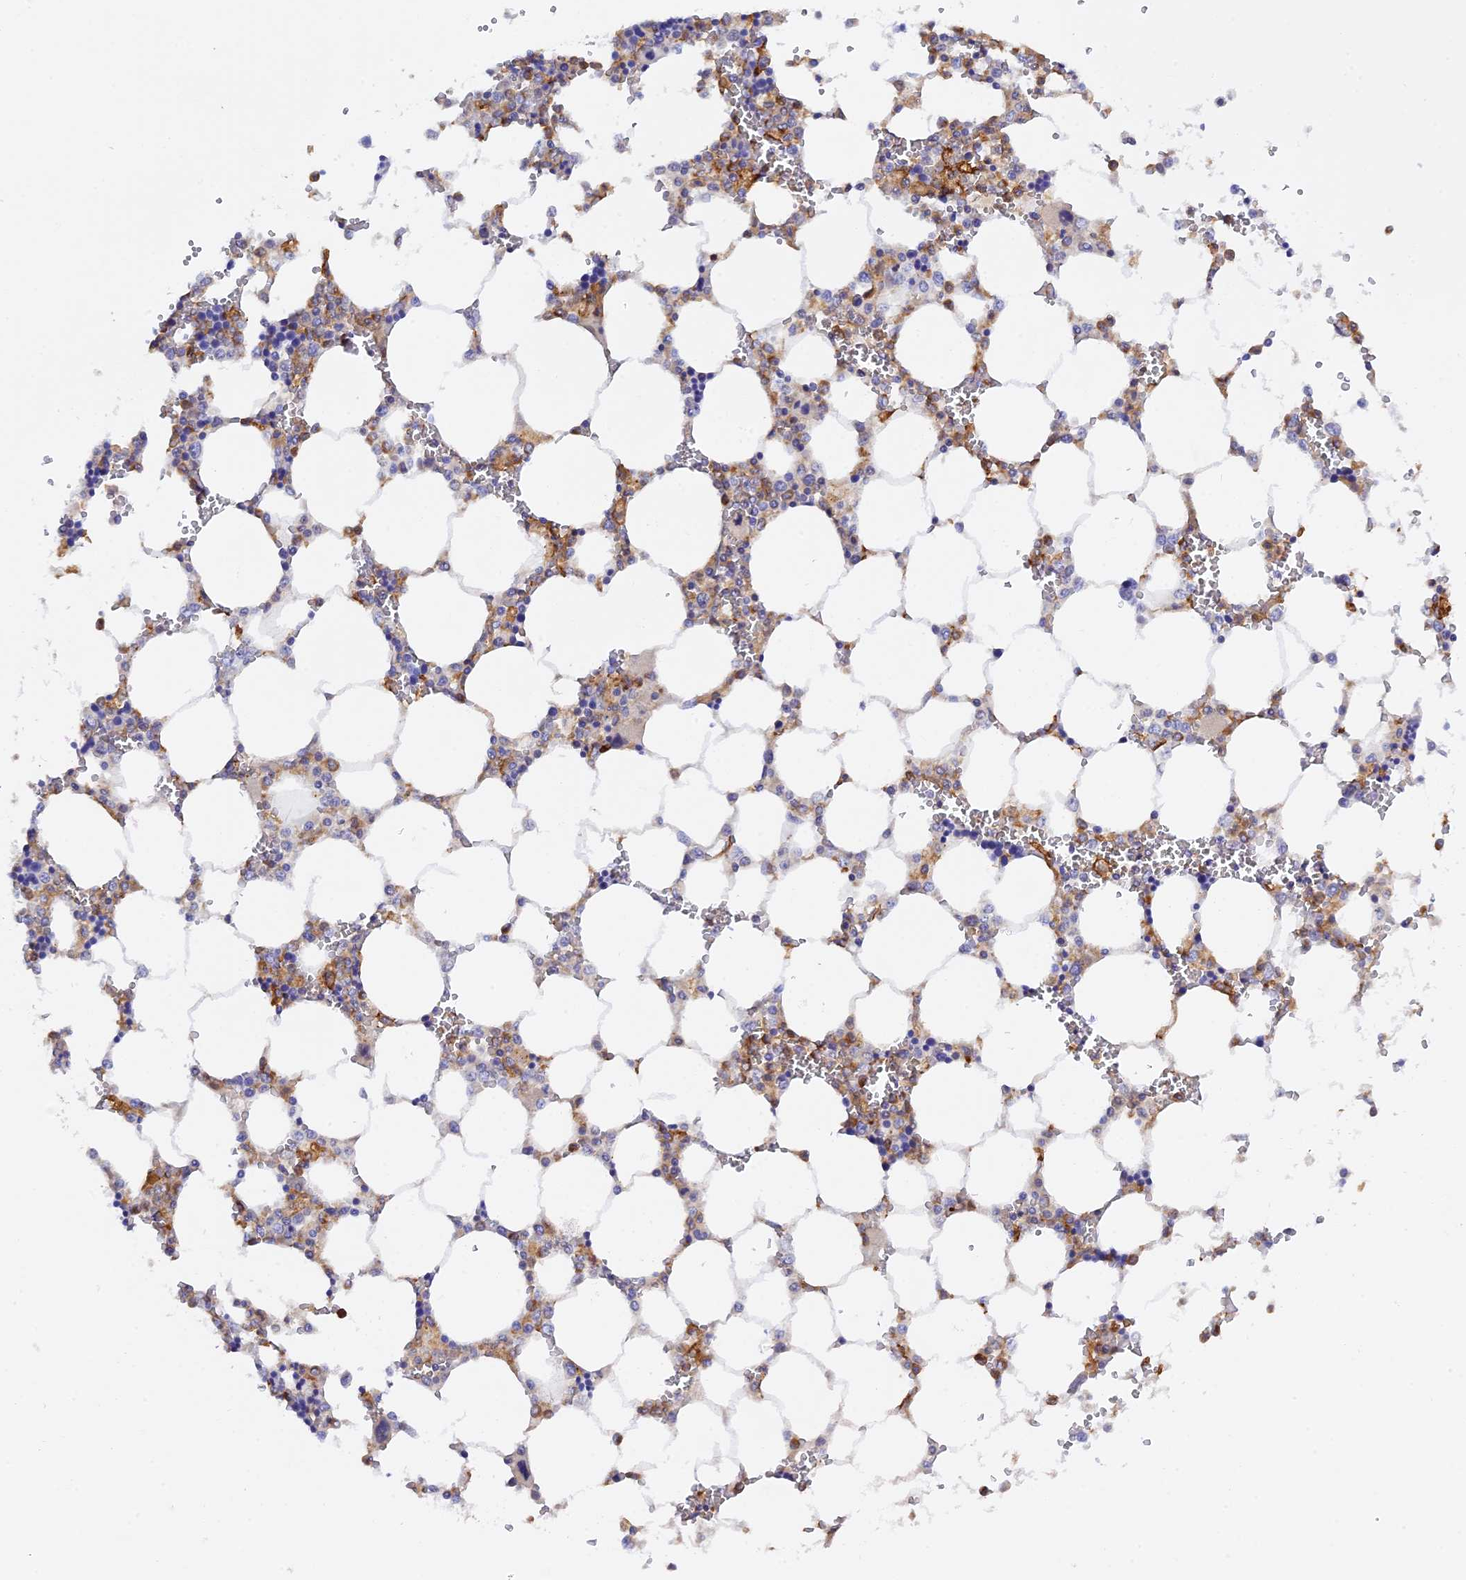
{"staining": {"intensity": "moderate", "quantity": "<25%", "location": "cytoplasmic/membranous"}, "tissue": "bone marrow", "cell_type": "Hematopoietic cells", "image_type": "normal", "snomed": [{"axis": "morphology", "description": "Normal tissue, NOS"}, {"axis": "topography", "description": "Bone marrow"}], "caption": "The photomicrograph reveals a brown stain indicating the presence of a protein in the cytoplasmic/membranous of hematopoietic cells in bone marrow. (DAB IHC, brown staining for protein, blue staining for nuclei).", "gene": "RPGRIP1L", "patient": {"sex": "male", "age": 64}}